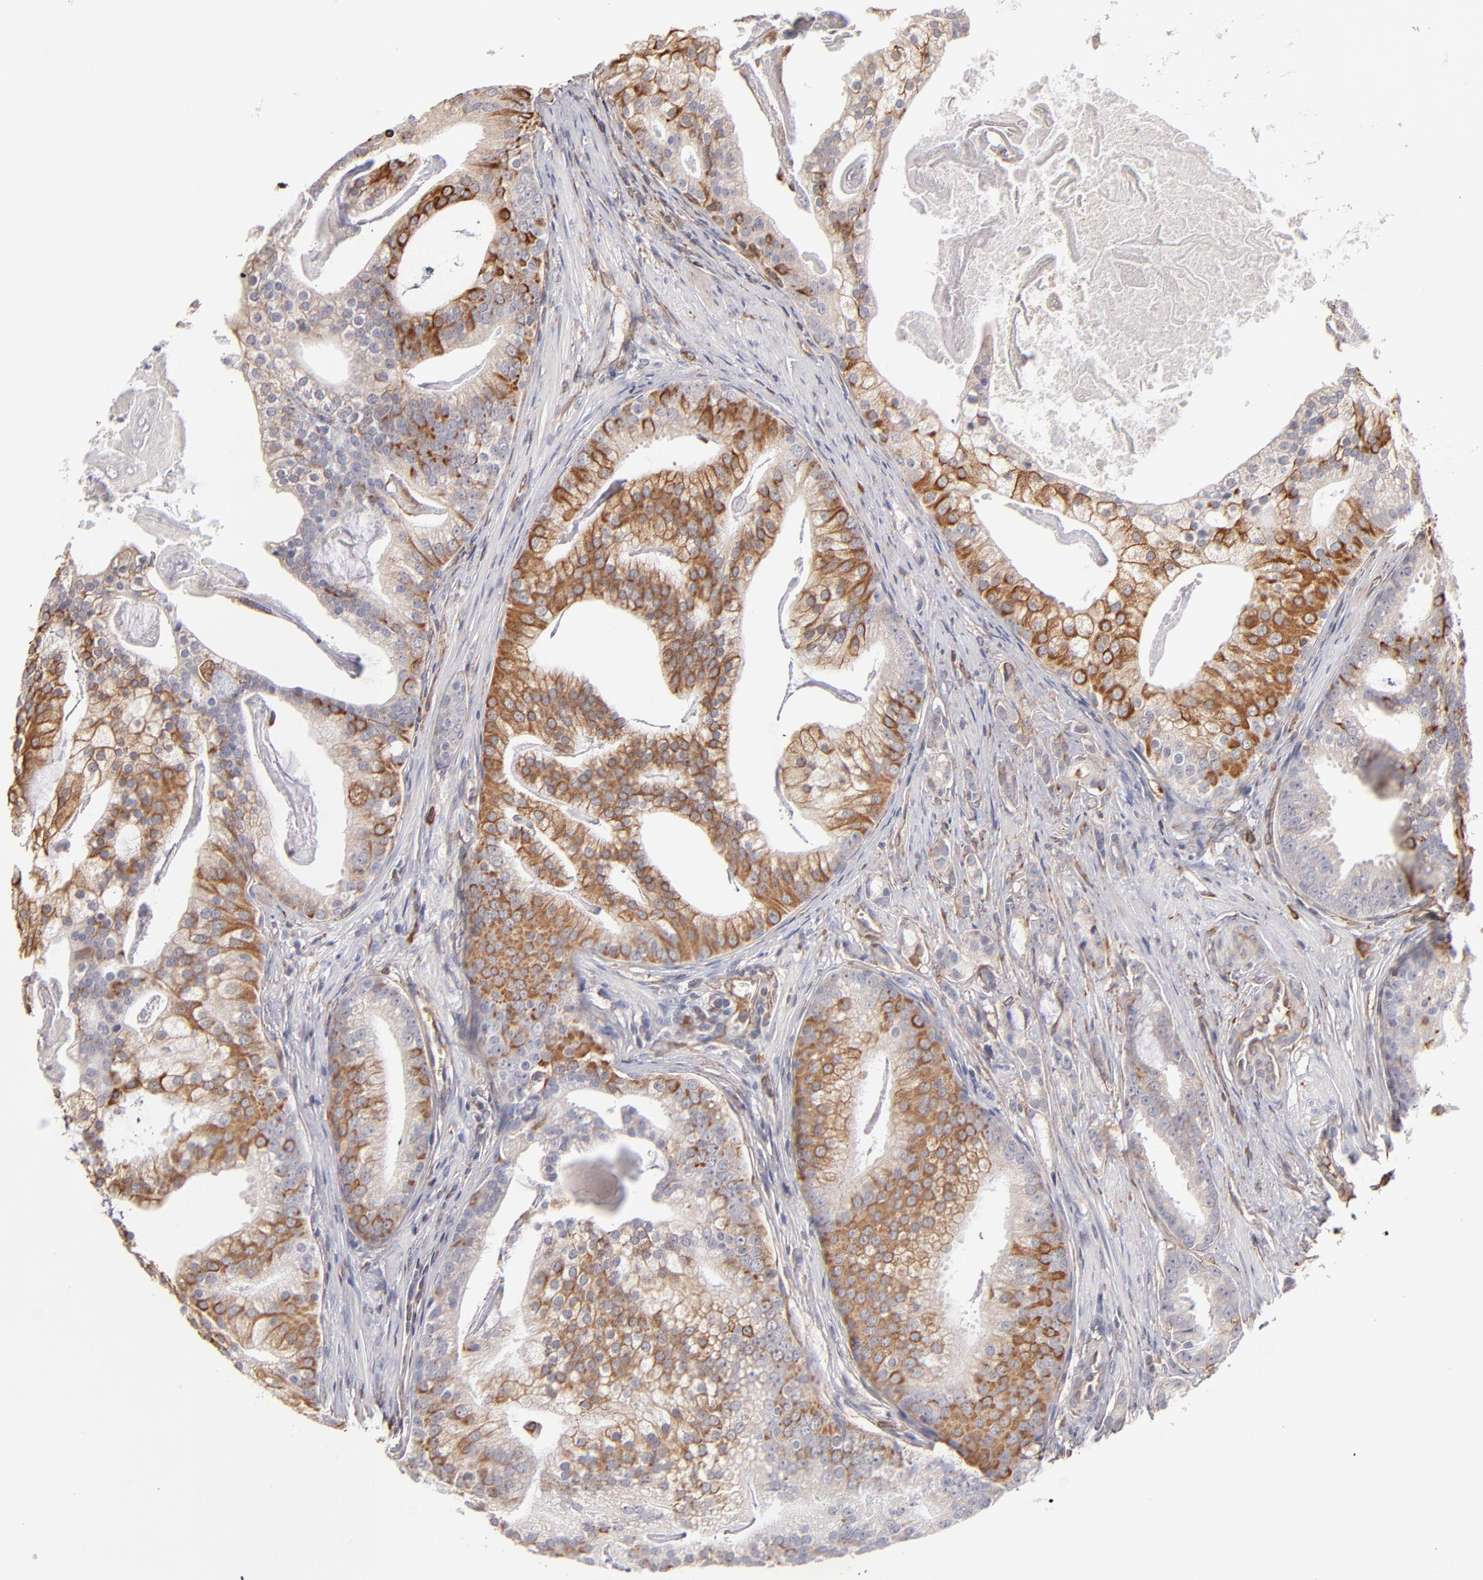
{"staining": {"intensity": "negative", "quantity": "none", "location": "none"}, "tissue": "prostate cancer", "cell_type": "Tumor cells", "image_type": "cancer", "snomed": [{"axis": "morphology", "description": "Adenocarcinoma, Low grade"}, {"axis": "topography", "description": "Prostate"}], "caption": "A micrograph of human prostate cancer is negative for staining in tumor cells.", "gene": "ABCC1", "patient": {"sex": "male", "age": 58}}